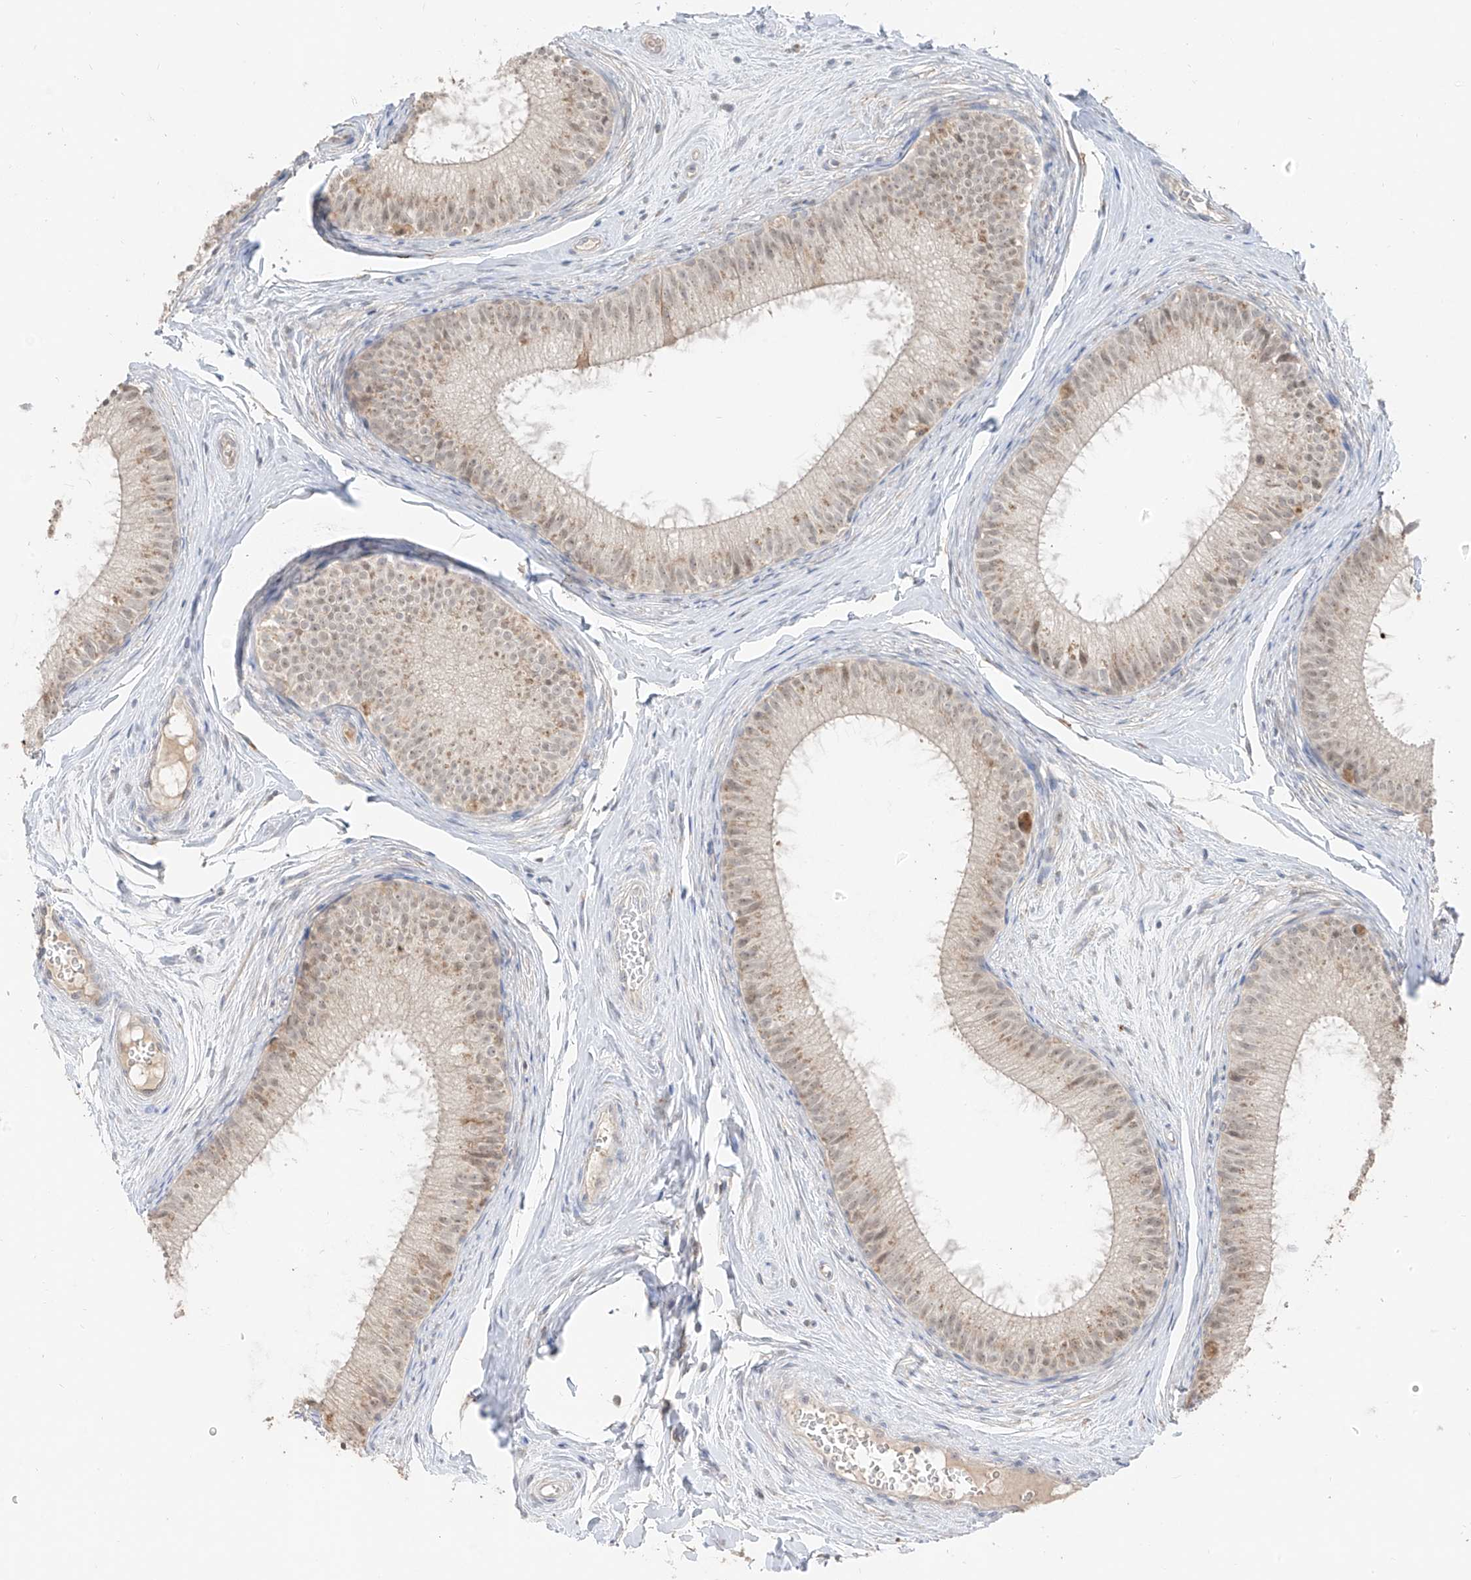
{"staining": {"intensity": "moderate", "quantity": "25%-75%", "location": "nuclear"}, "tissue": "epididymis", "cell_type": "Glandular cells", "image_type": "normal", "snomed": [{"axis": "morphology", "description": "Normal tissue, NOS"}, {"axis": "topography", "description": "Epididymis"}], "caption": "IHC of benign human epididymis shows medium levels of moderate nuclear positivity in about 25%-75% of glandular cells. (DAB = brown stain, brightfield microscopy at high magnification).", "gene": "COLGALT2", "patient": {"sex": "male", "age": 34}}